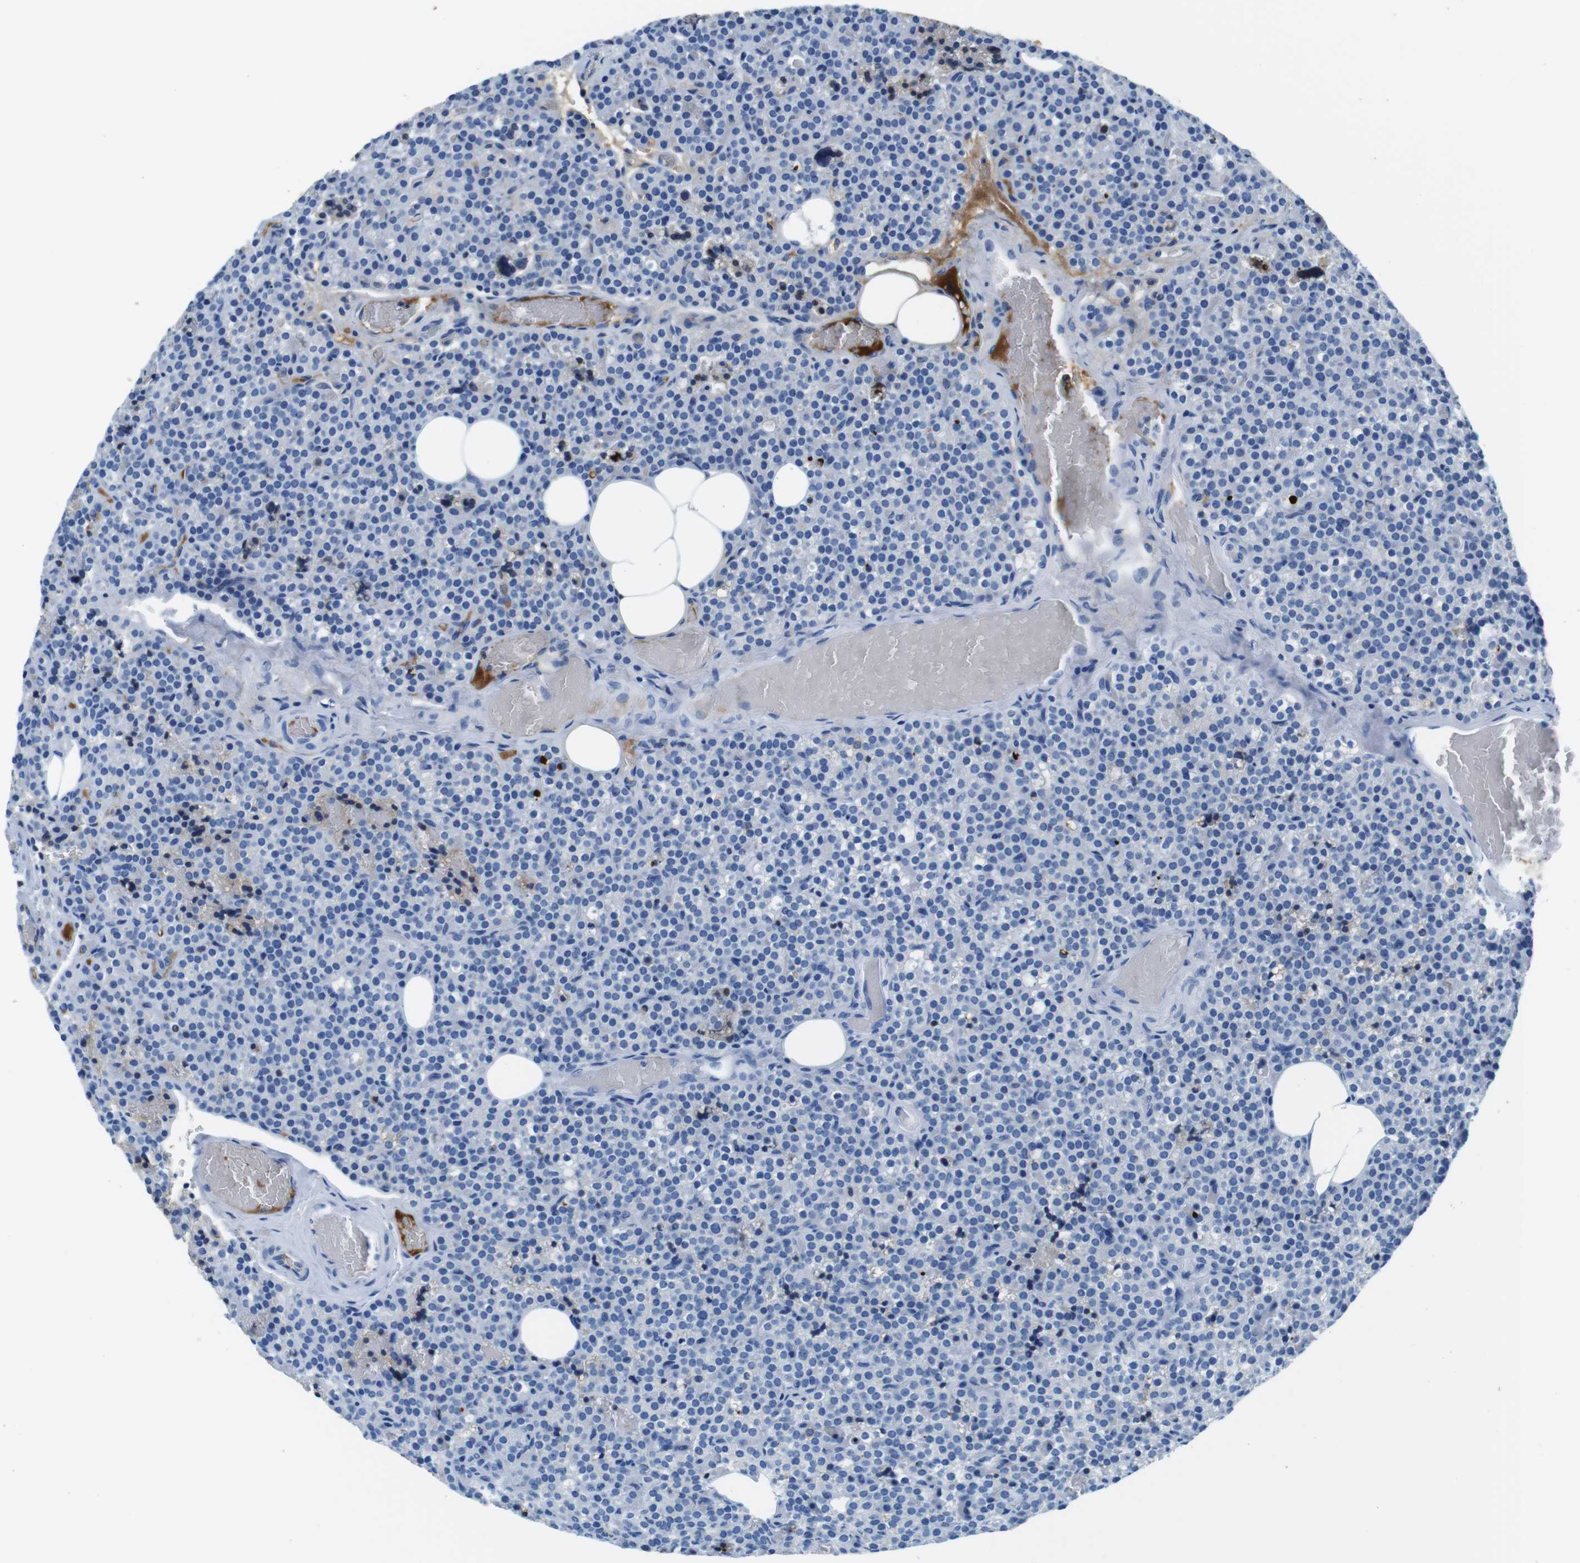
{"staining": {"intensity": "negative", "quantity": "none", "location": "none"}, "tissue": "parathyroid gland", "cell_type": "Glandular cells", "image_type": "normal", "snomed": [{"axis": "morphology", "description": "Normal tissue, NOS"}, {"axis": "topography", "description": "Parathyroid gland"}], "caption": "Glandular cells show no significant protein expression in unremarkable parathyroid gland. (DAB IHC with hematoxylin counter stain).", "gene": "IGKC", "patient": {"sex": "female", "age": 47}}